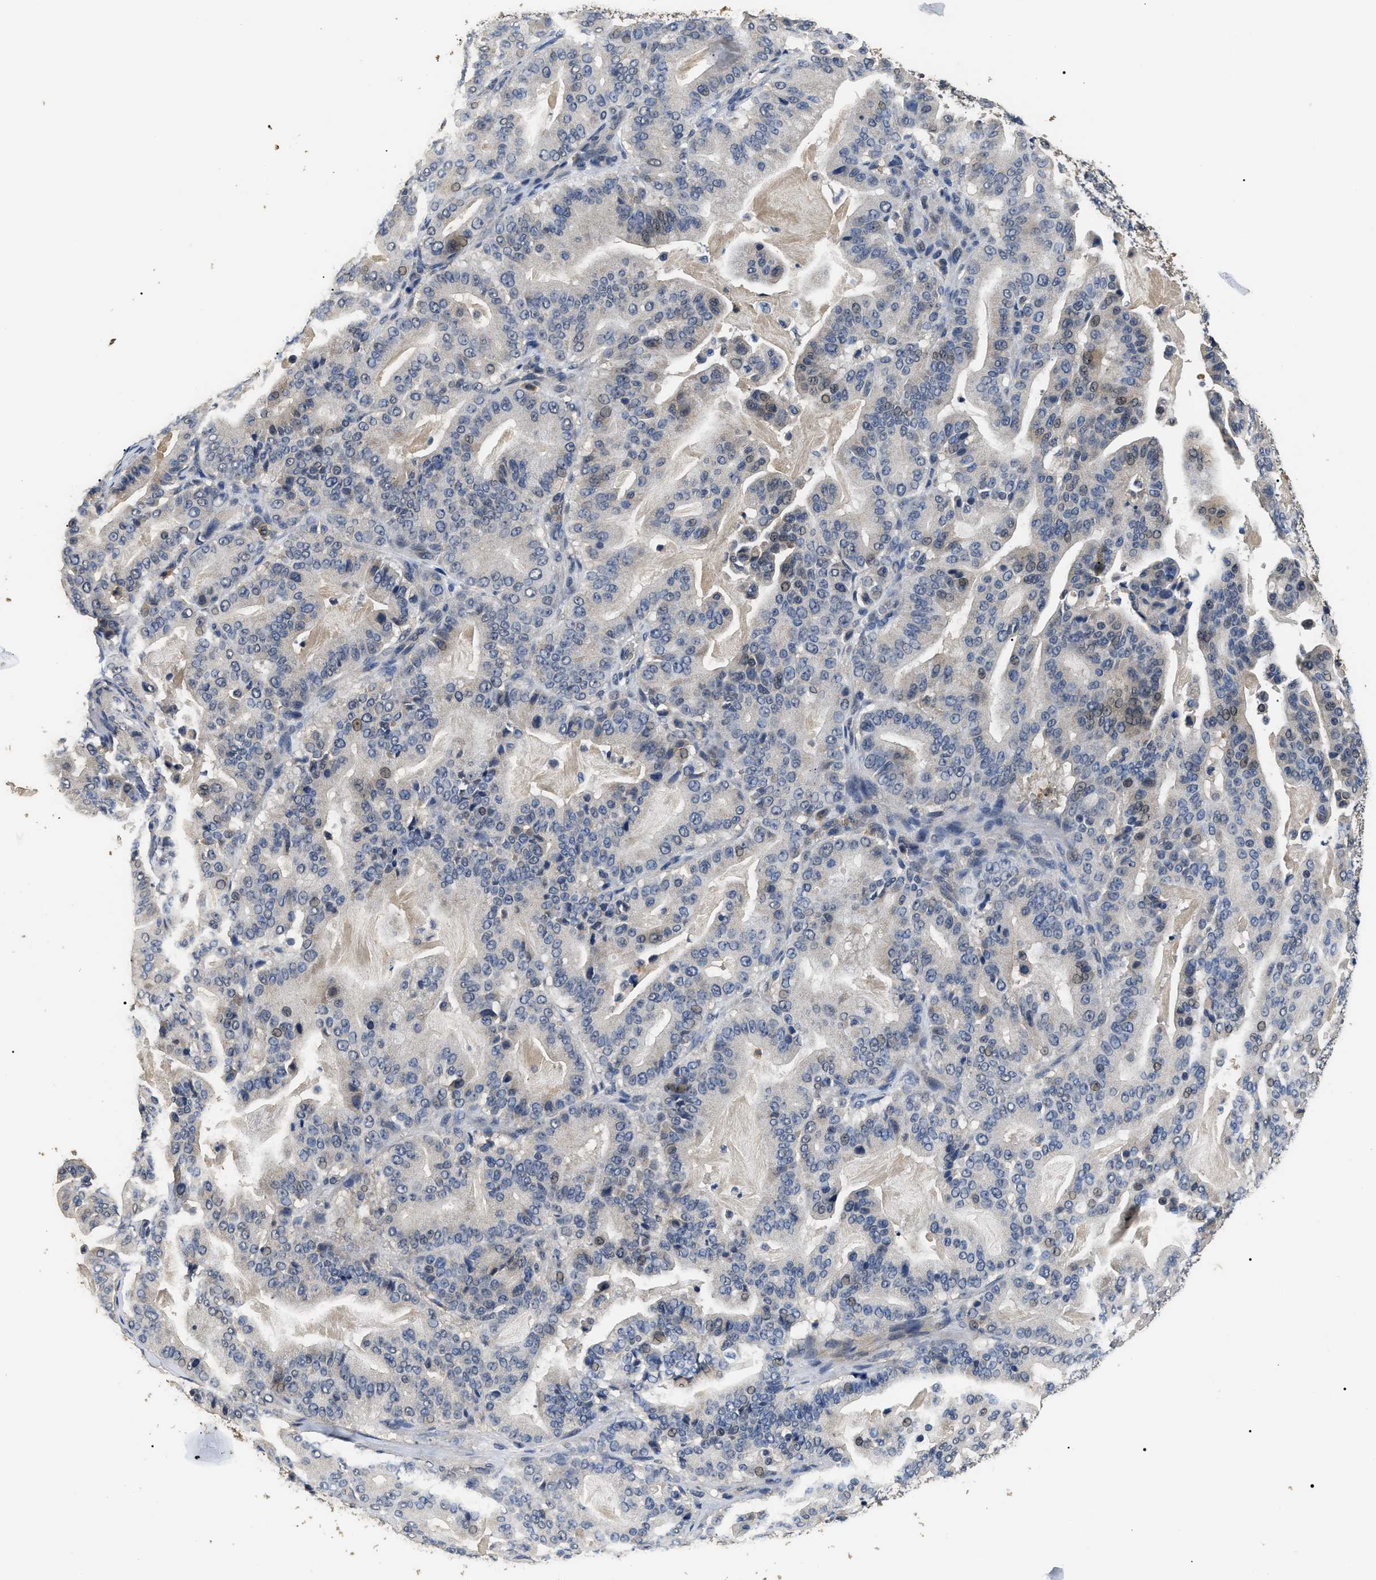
{"staining": {"intensity": "weak", "quantity": "<25%", "location": "nuclear"}, "tissue": "pancreatic cancer", "cell_type": "Tumor cells", "image_type": "cancer", "snomed": [{"axis": "morphology", "description": "Adenocarcinoma, NOS"}, {"axis": "topography", "description": "Pancreas"}], "caption": "Tumor cells are negative for protein expression in human adenocarcinoma (pancreatic).", "gene": "PSMD8", "patient": {"sex": "male", "age": 63}}